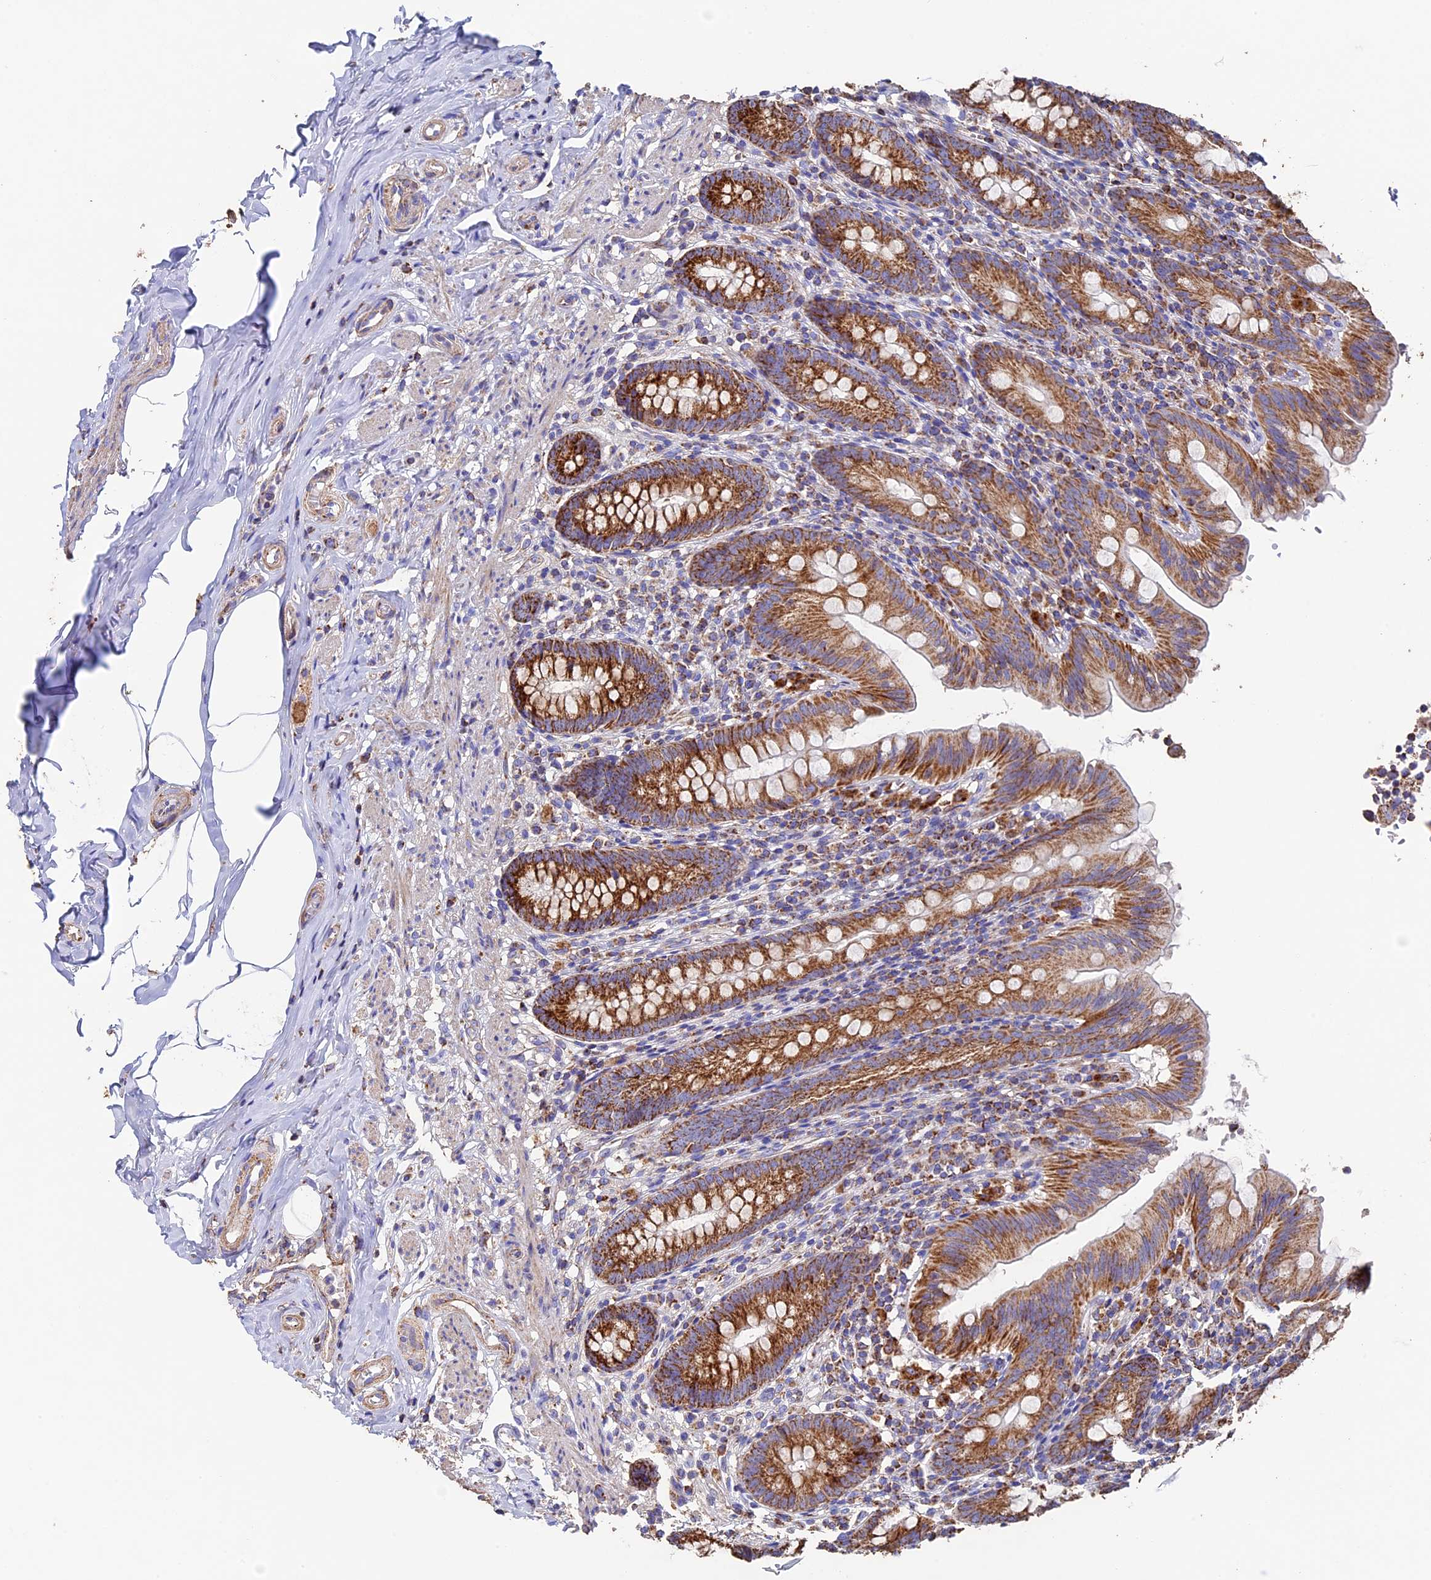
{"staining": {"intensity": "moderate", "quantity": ">75%", "location": "cytoplasmic/membranous"}, "tissue": "appendix", "cell_type": "Glandular cells", "image_type": "normal", "snomed": [{"axis": "morphology", "description": "Normal tissue, NOS"}, {"axis": "topography", "description": "Appendix"}], "caption": "Protein expression analysis of normal appendix demonstrates moderate cytoplasmic/membranous expression in approximately >75% of glandular cells.", "gene": "ADAT1", "patient": {"sex": "male", "age": 55}}